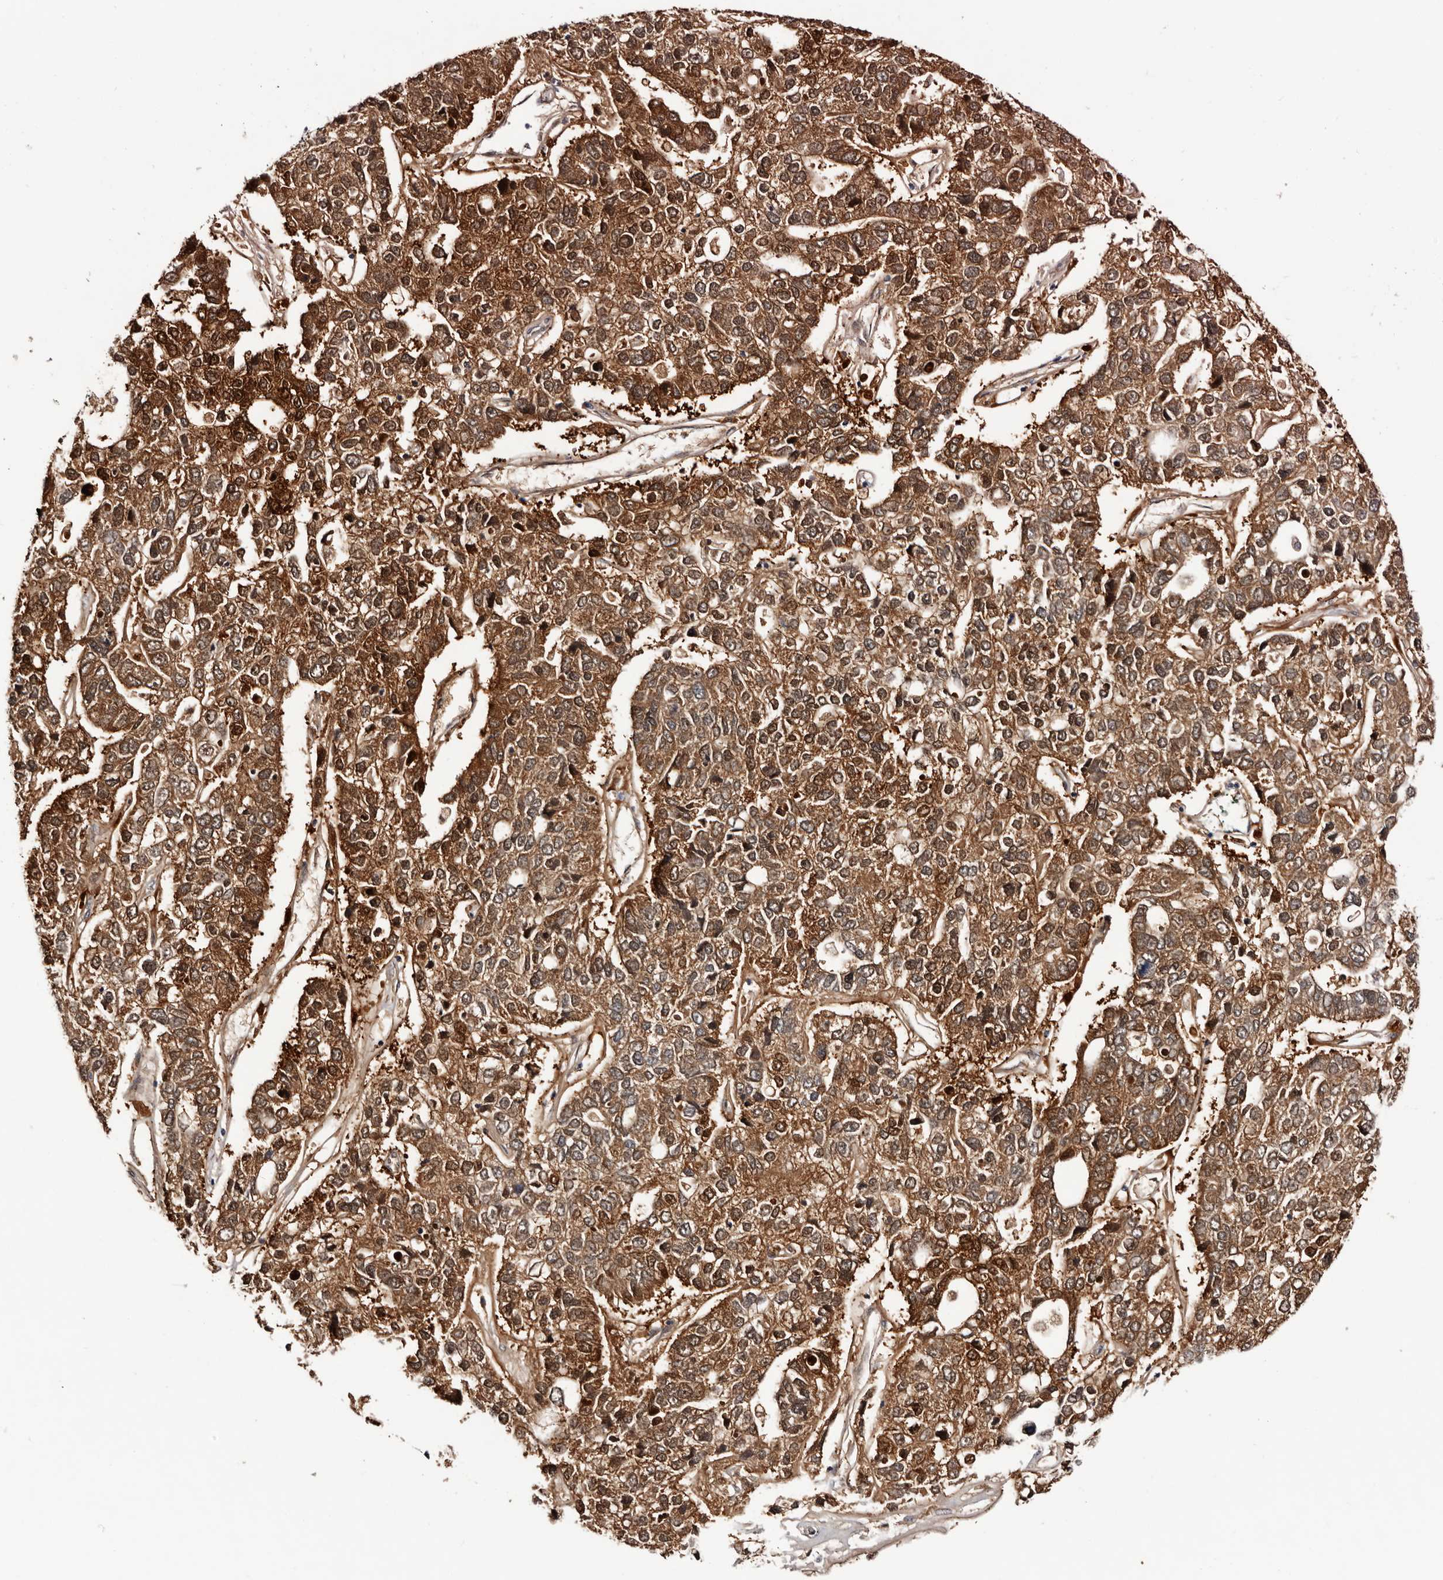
{"staining": {"intensity": "moderate", "quantity": ">75%", "location": "cytoplasmic/membranous,nuclear"}, "tissue": "pancreatic cancer", "cell_type": "Tumor cells", "image_type": "cancer", "snomed": [{"axis": "morphology", "description": "Adenocarcinoma, NOS"}, {"axis": "topography", "description": "Pancreas"}], "caption": "Immunohistochemical staining of pancreatic adenocarcinoma demonstrates medium levels of moderate cytoplasmic/membranous and nuclear staining in approximately >75% of tumor cells.", "gene": "TP53I3", "patient": {"sex": "female", "age": 61}}